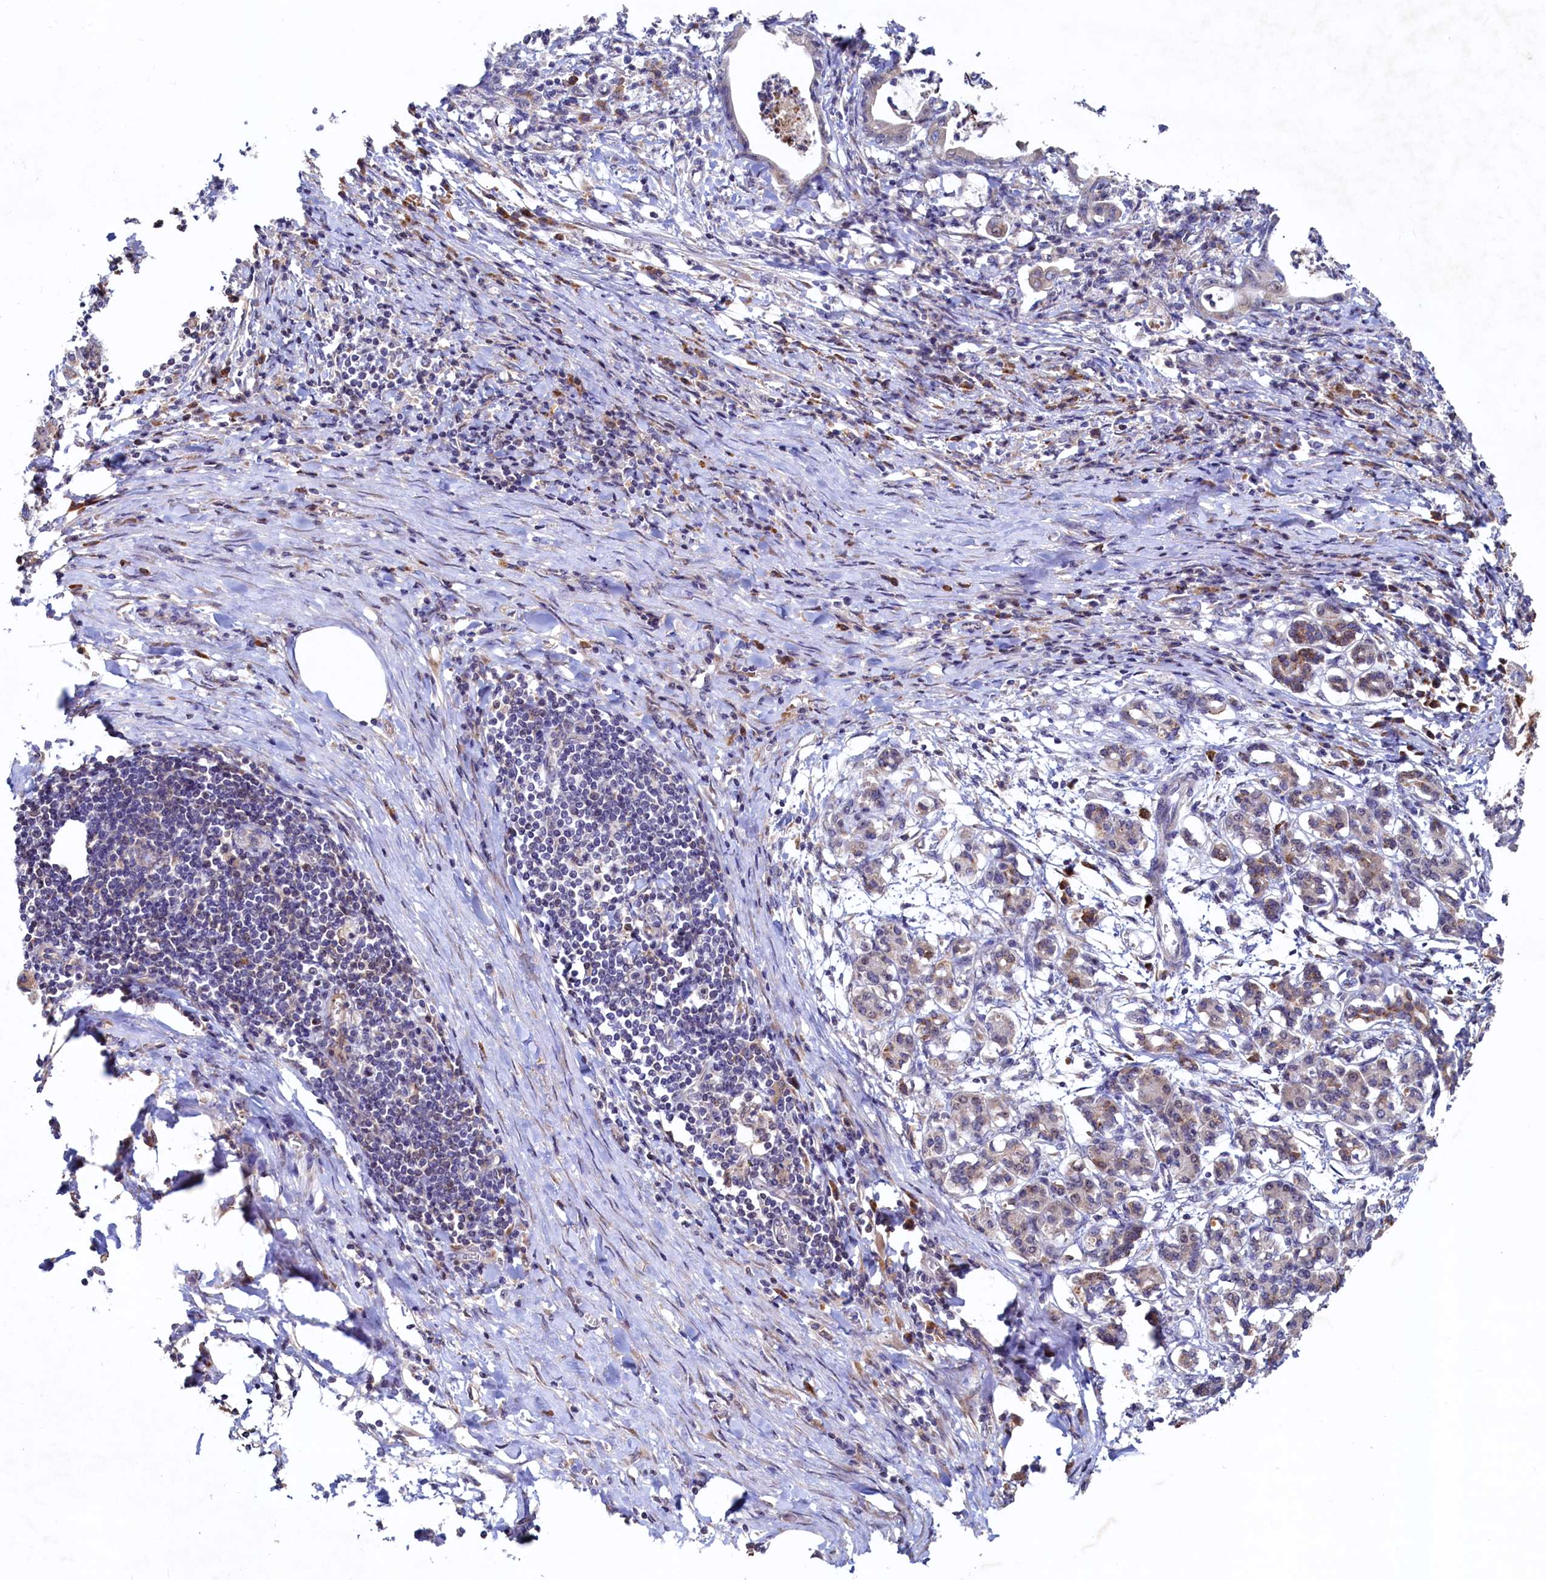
{"staining": {"intensity": "moderate", "quantity": "<25%", "location": "cytoplasmic/membranous"}, "tissue": "pancreatic cancer", "cell_type": "Tumor cells", "image_type": "cancer", "snomed": [{"axis": "morphology", "description": "Adenocarcinoma, NOS"}, {"axis": "topography", "description": "Pancreas"}], "caption": "Immunohistochemical staining of human pancreatic cancer reveals low levels of moderate cytoplasmic/membranous protein expression in approximately <25% of tumor cells. Immunohistochemistry stains the protein of interest in brown and the nuclei are stained blue.", "gene": "RGS7BP", "patient": {"sex": "female", "age": 55}}